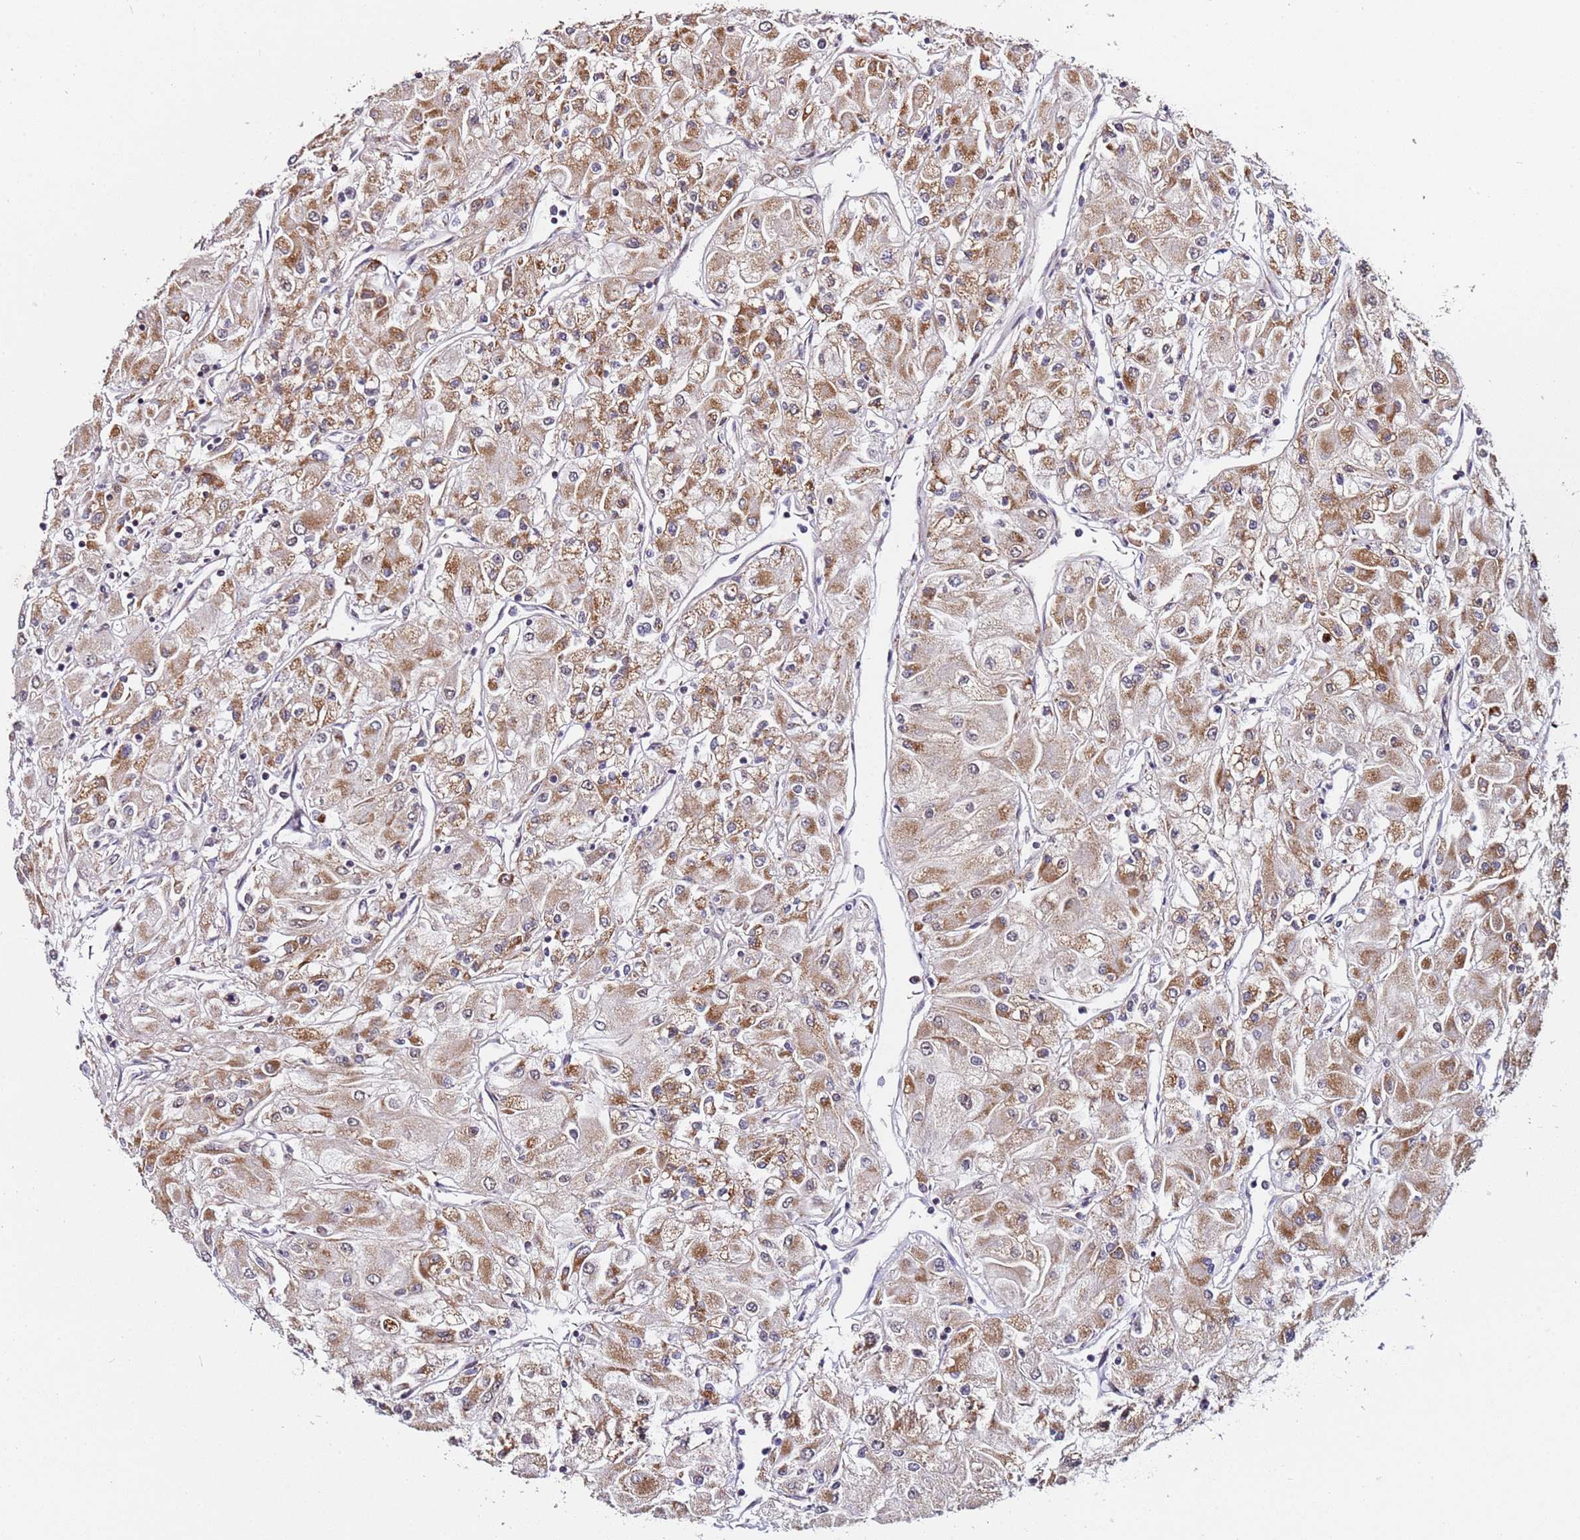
{"staining": {"intensity": "moderate", "quantity": ">75%", "location": "cytoplasmic/membranous"}, "tissue": "renal cancer", "cell_type": "Tumor cells", "image_type": "cancer", "snomed": [{"axis": "morphology", "description": "Adenocarcinoma, NOS"}, {"axis": "topography", "description": "Kidney"}], "caption": "Immunohistochemical staining of human renal cancer (adenocarcinoma) exhibits moderate cytoplasmic/membranous protein expression in approximately >75% of tumor cells. (DAB (3,3'-diaminobenzidine) IHC with brightfield microscopy, high magnification).", "gene": "PPM1H", "patient": {"sex": "male", "age": 80}}